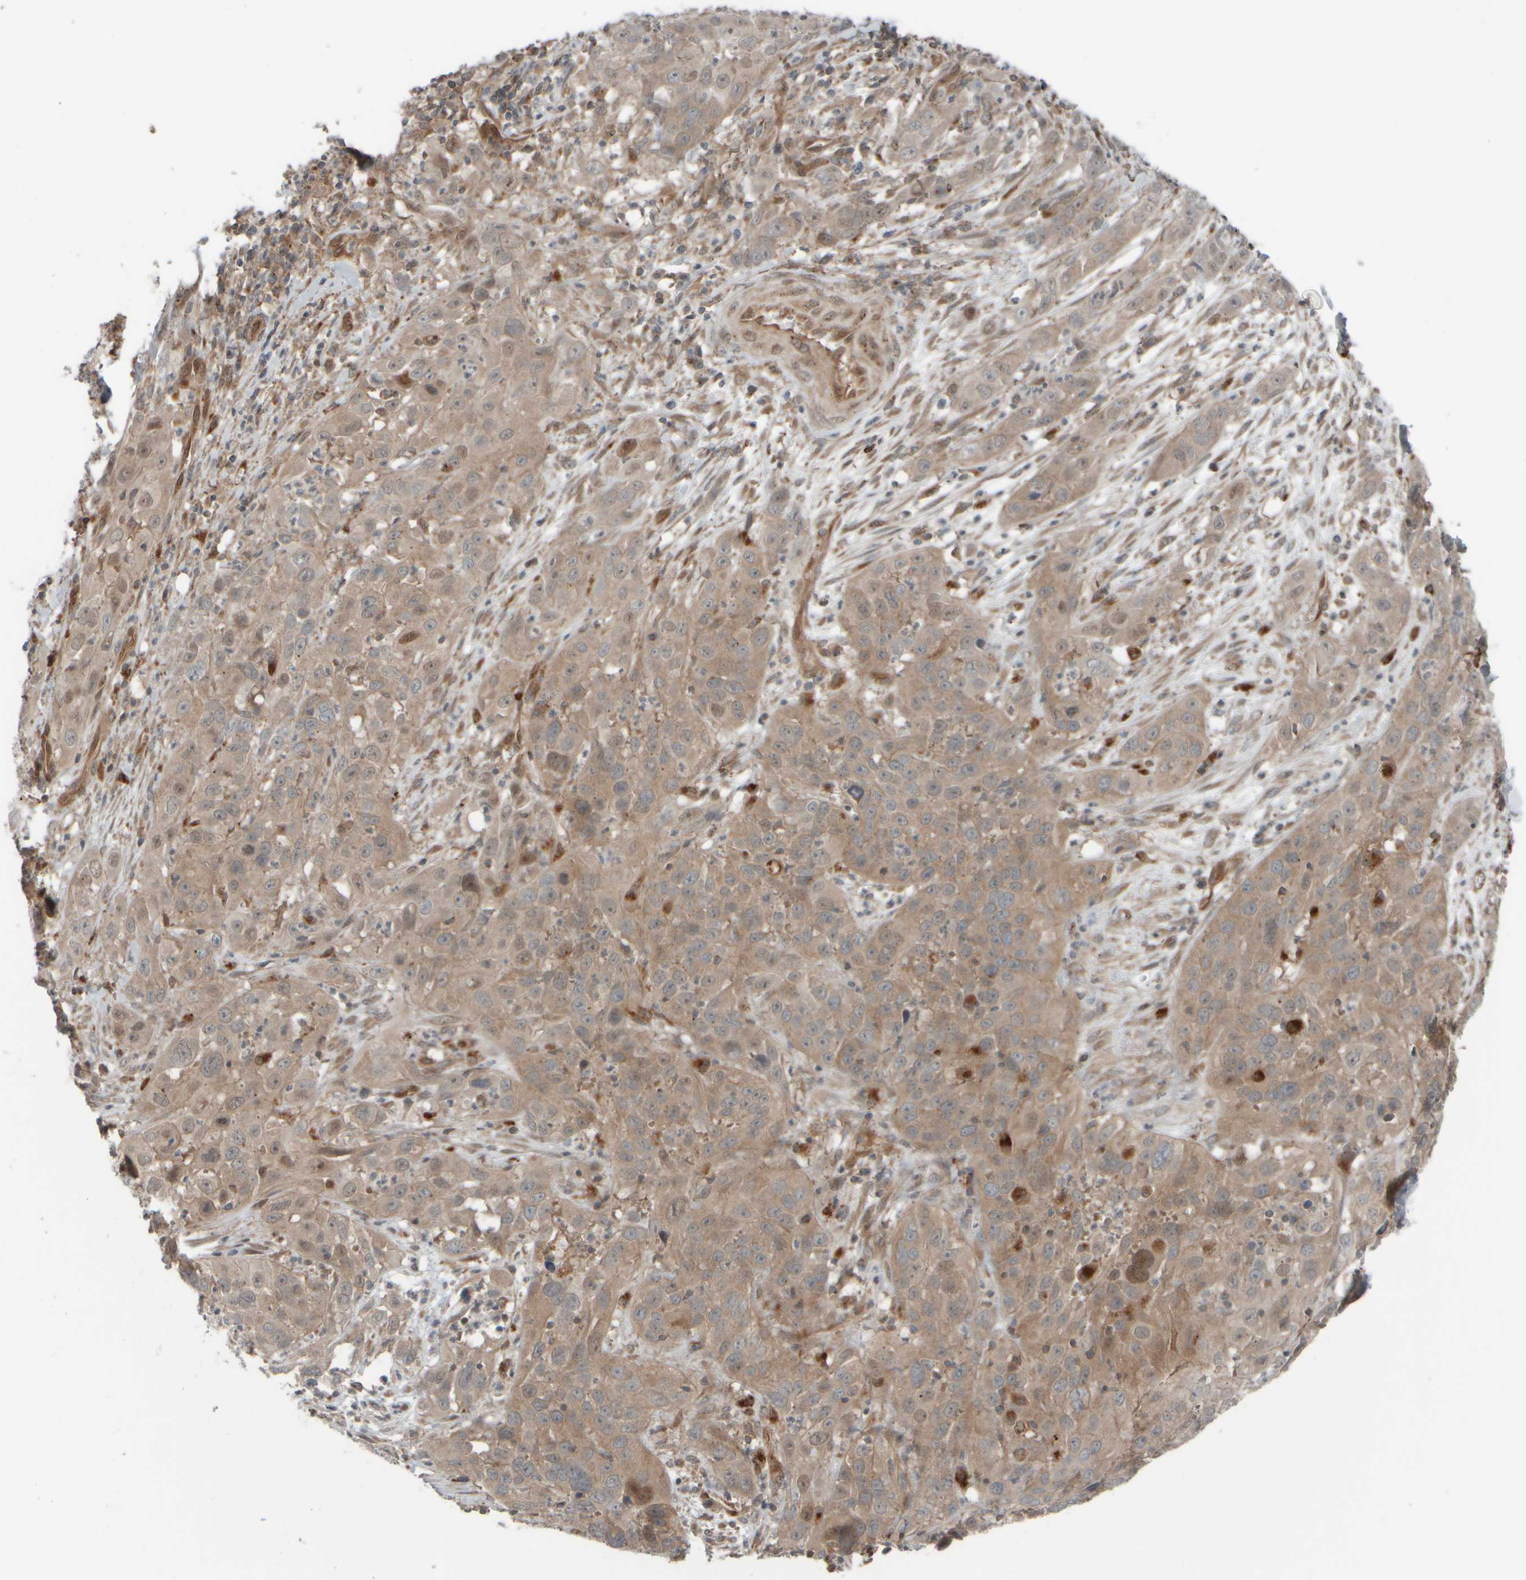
{"staining": {"intensity": "weak", "quantity": ">75%", "location": "cytoplasmic/membranous"}, "tissue": "cervical cancer", "cell_type": "Tumor cells", "image_type": "cancer", "snomed": [{"axis": "morphology", "description": "Squamous cell carcinoma, NOS"}, {"axis": "topography", "description": "Cervix"}], "caption": "Protein expression analysis of cervical cancer (squamous cell carcinoma) reveals weak cytoplasmic/membranous positivity in about >75% of tumor cells. The staining is performed using DAB brown chromogen to label protein expression. The nuclei are counter-stained blue using hematoxylin.", "gene": "GIGYF1", "patient": {"sex": "female", "age": 32}}